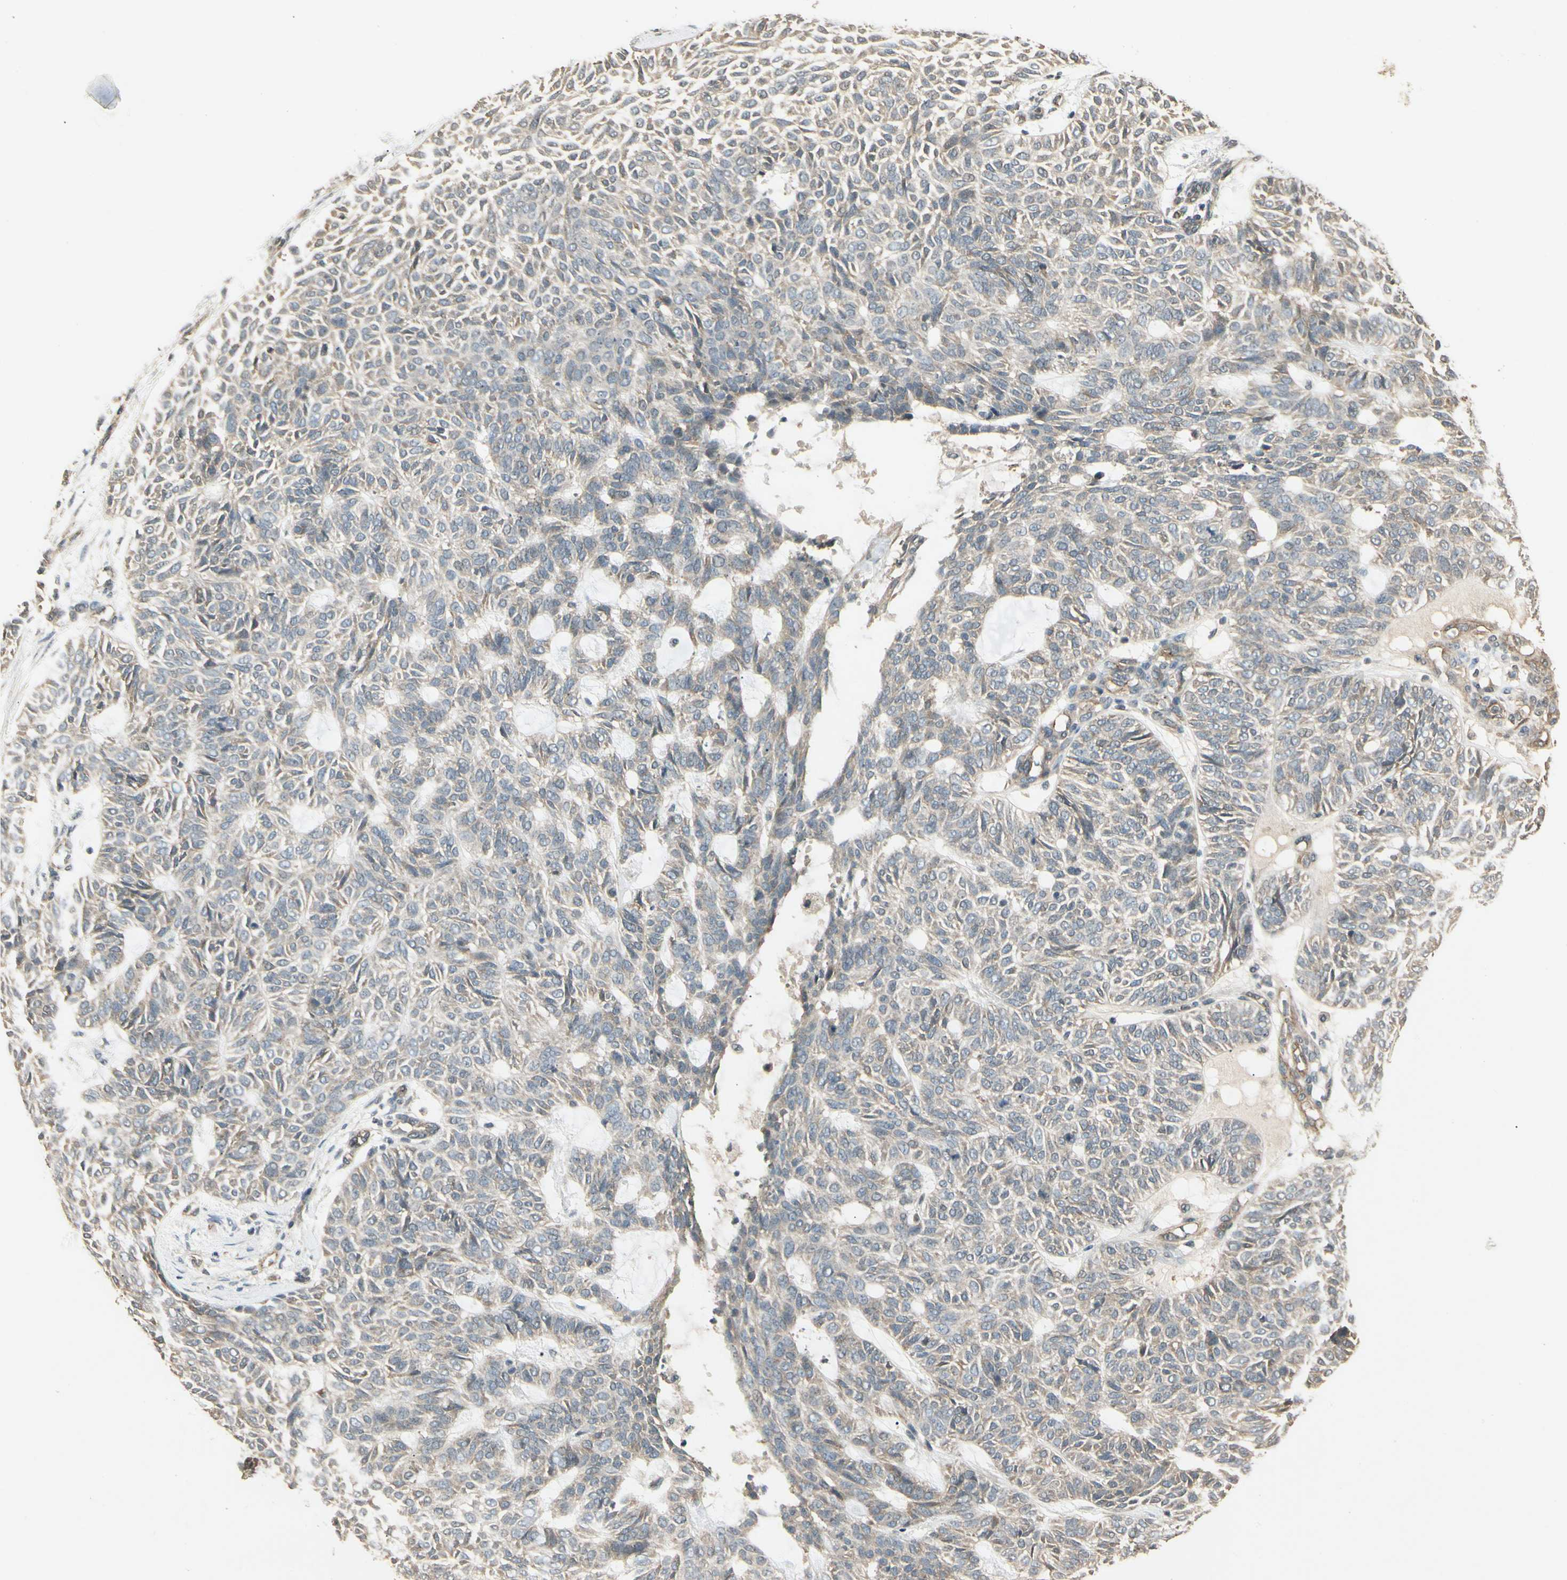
{"staining": {"intensity": "negative", "quantity": "none", "location": "none"}, "tissue": "skin cancer", "cell_type": "Tumor cells", "image_type": "cancer", "snomed": [{"axis": "morphology", "description": "Basal cell carcinoma"}, {"axis": "topography", "description": "Skin"}], "caption": "Tumor cells are negative for brown protein staining in skin cancer.", "gene": "RNF180", "patient": {"sex": "male", "age": 87}}